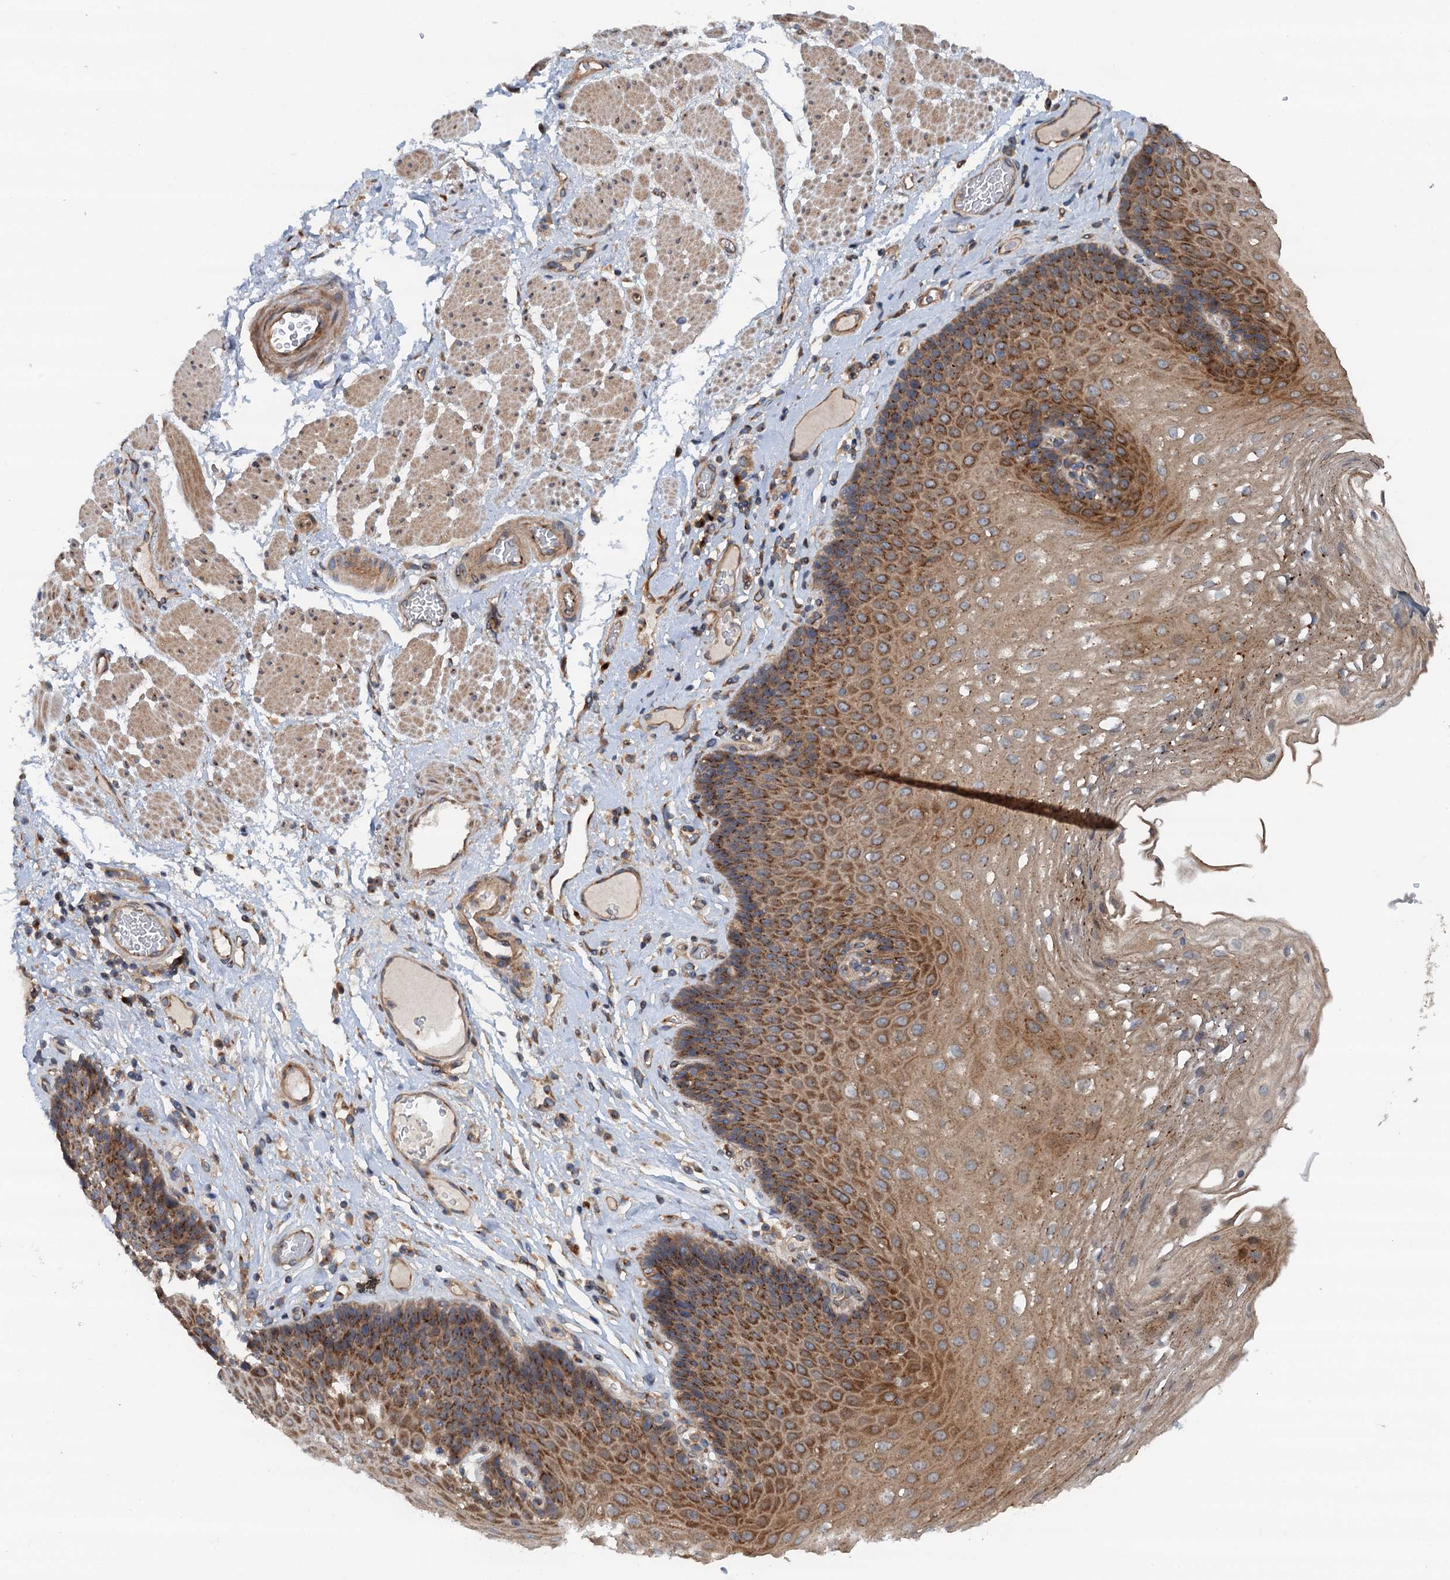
{"staining": {"intensity": "moderate", "quantity": ">75%", "location": "cytoplasmic/membranous"}, "tissue": "esophagus", "cell_type": "Squamous epithelial cells", "image_type": "normal", "snomed": [{"axis": "morphology", "description": "Normal tissue, NOS"}, {"axis": "topography", "description": "Esophagus"}], "caption": "DAB (3,3'-diaminobenzidine) immunohistochemical staining of normal esophagus shows moderate cytoplasmic/membranous protein staining in approximately >75% of squamous epithelial cells.", "gene": "COG3", "patient": {"sex": "female", "age": 66}}